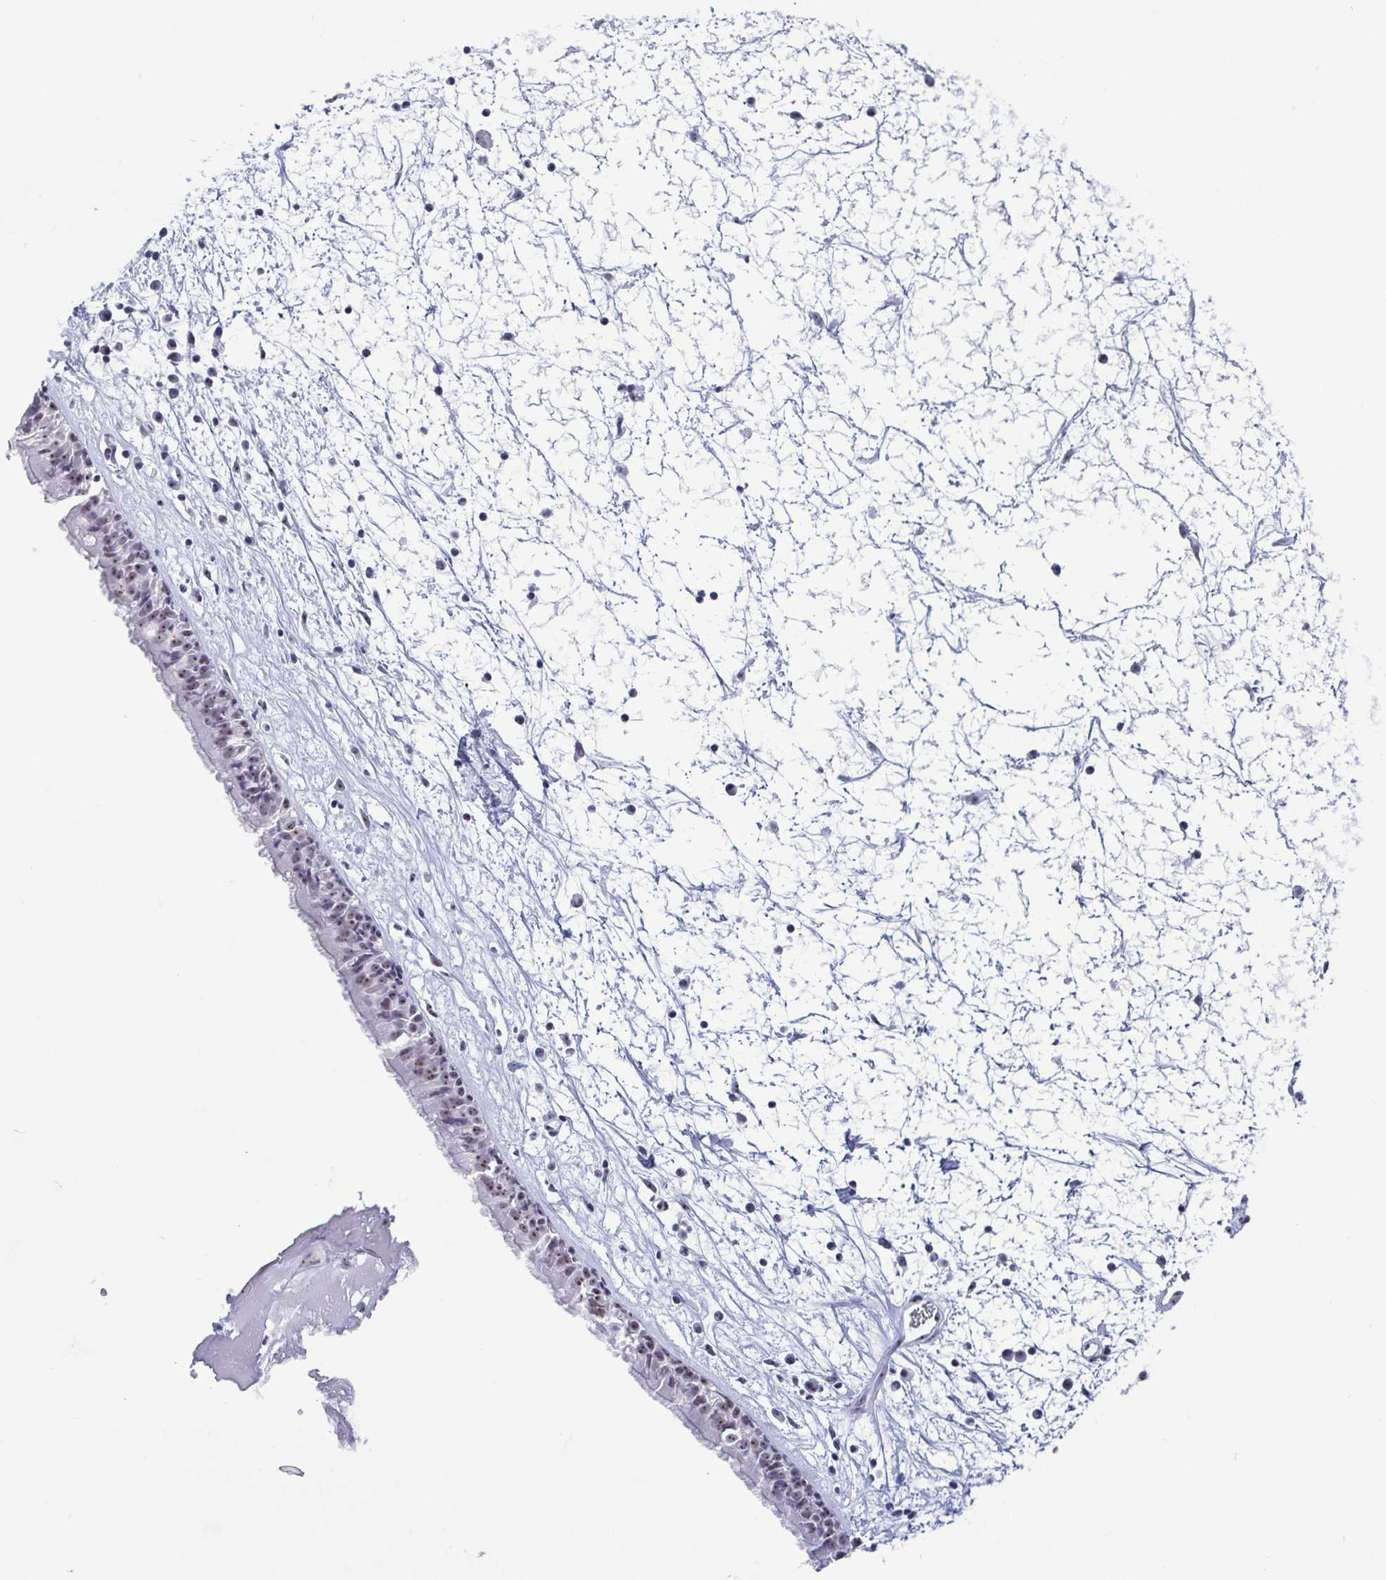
{"staining": {"intensity": "moderate", "quantity": "25%-75%", "location": "nuclear"}, "tissue": "nasopharynx", "cell_type": "Respiratory epithelial cells", "image_type": "normal", "snomed": [{"axis": "morphology", "description": "Normal tissue, NOS"}, {"axis": "topography", "description": "Nasopharynx"}], "caption": "This image shows immunohistochemistry (IHC) staining of normal nasopharynx, with medium moderate nuclear positivity in about 25%-75% of respiratory epithelial cells.", "gene": "BZW1", "patient": {"sex": "male", "age": 24}}